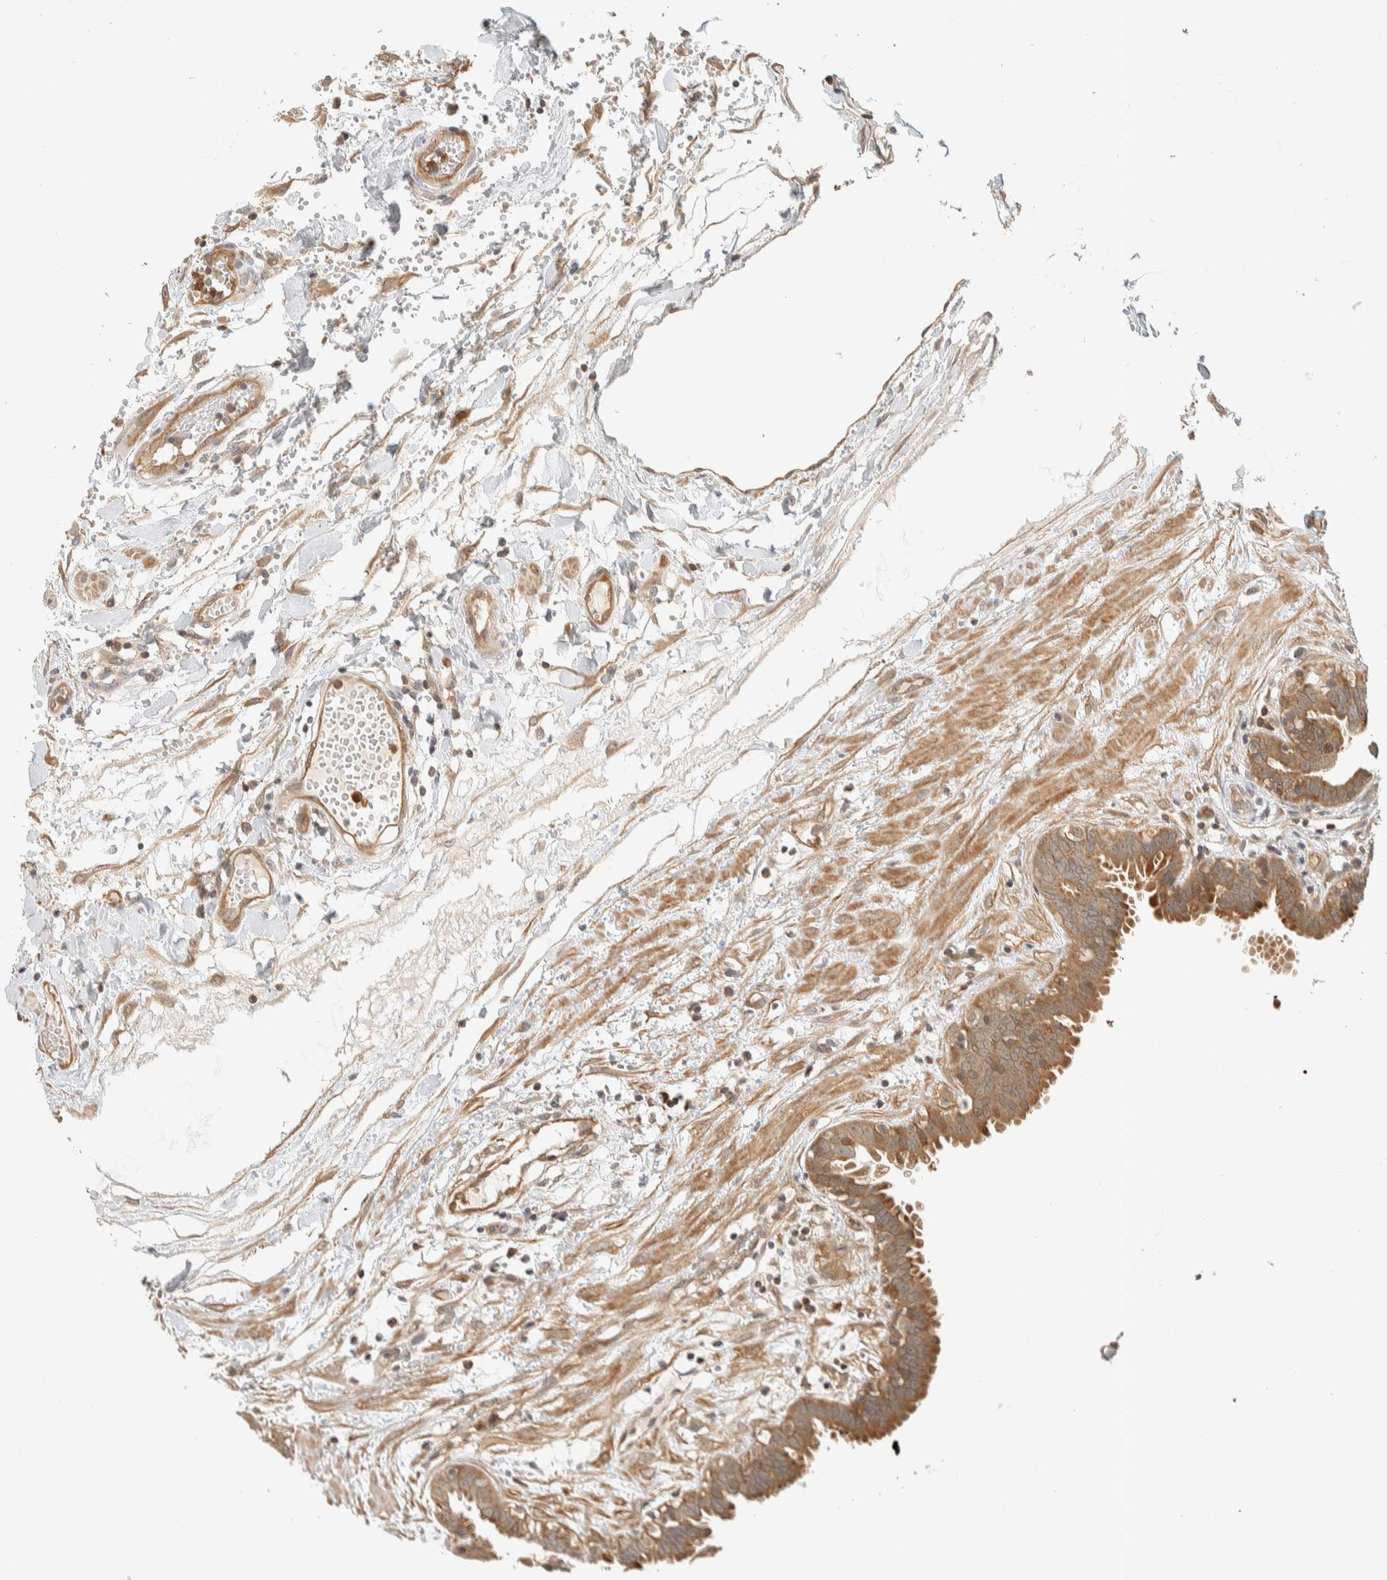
{"staining": {"intensity": "moderate", "quantity": ">75%", "location": "cytoplasmic/membranous"}, "tissue": "fallopian tube", "cell_type": "Glandular cells", "image_type": "normal", "snomed": [{"axis": "morphology", "description": "Normal tissue, NOS"}, {"axis": "topography", "description": "Fallopian tube"}, {"axis": "topography", "description": "Placenta"}], "caption": "The image reveals a brown stain indicating the presence of a protein in the cytoplasmic/membranous of glandular cells in fallopian tube.", "gene": "ADSS2", "patient": {"sex": "female", "age": 32}}